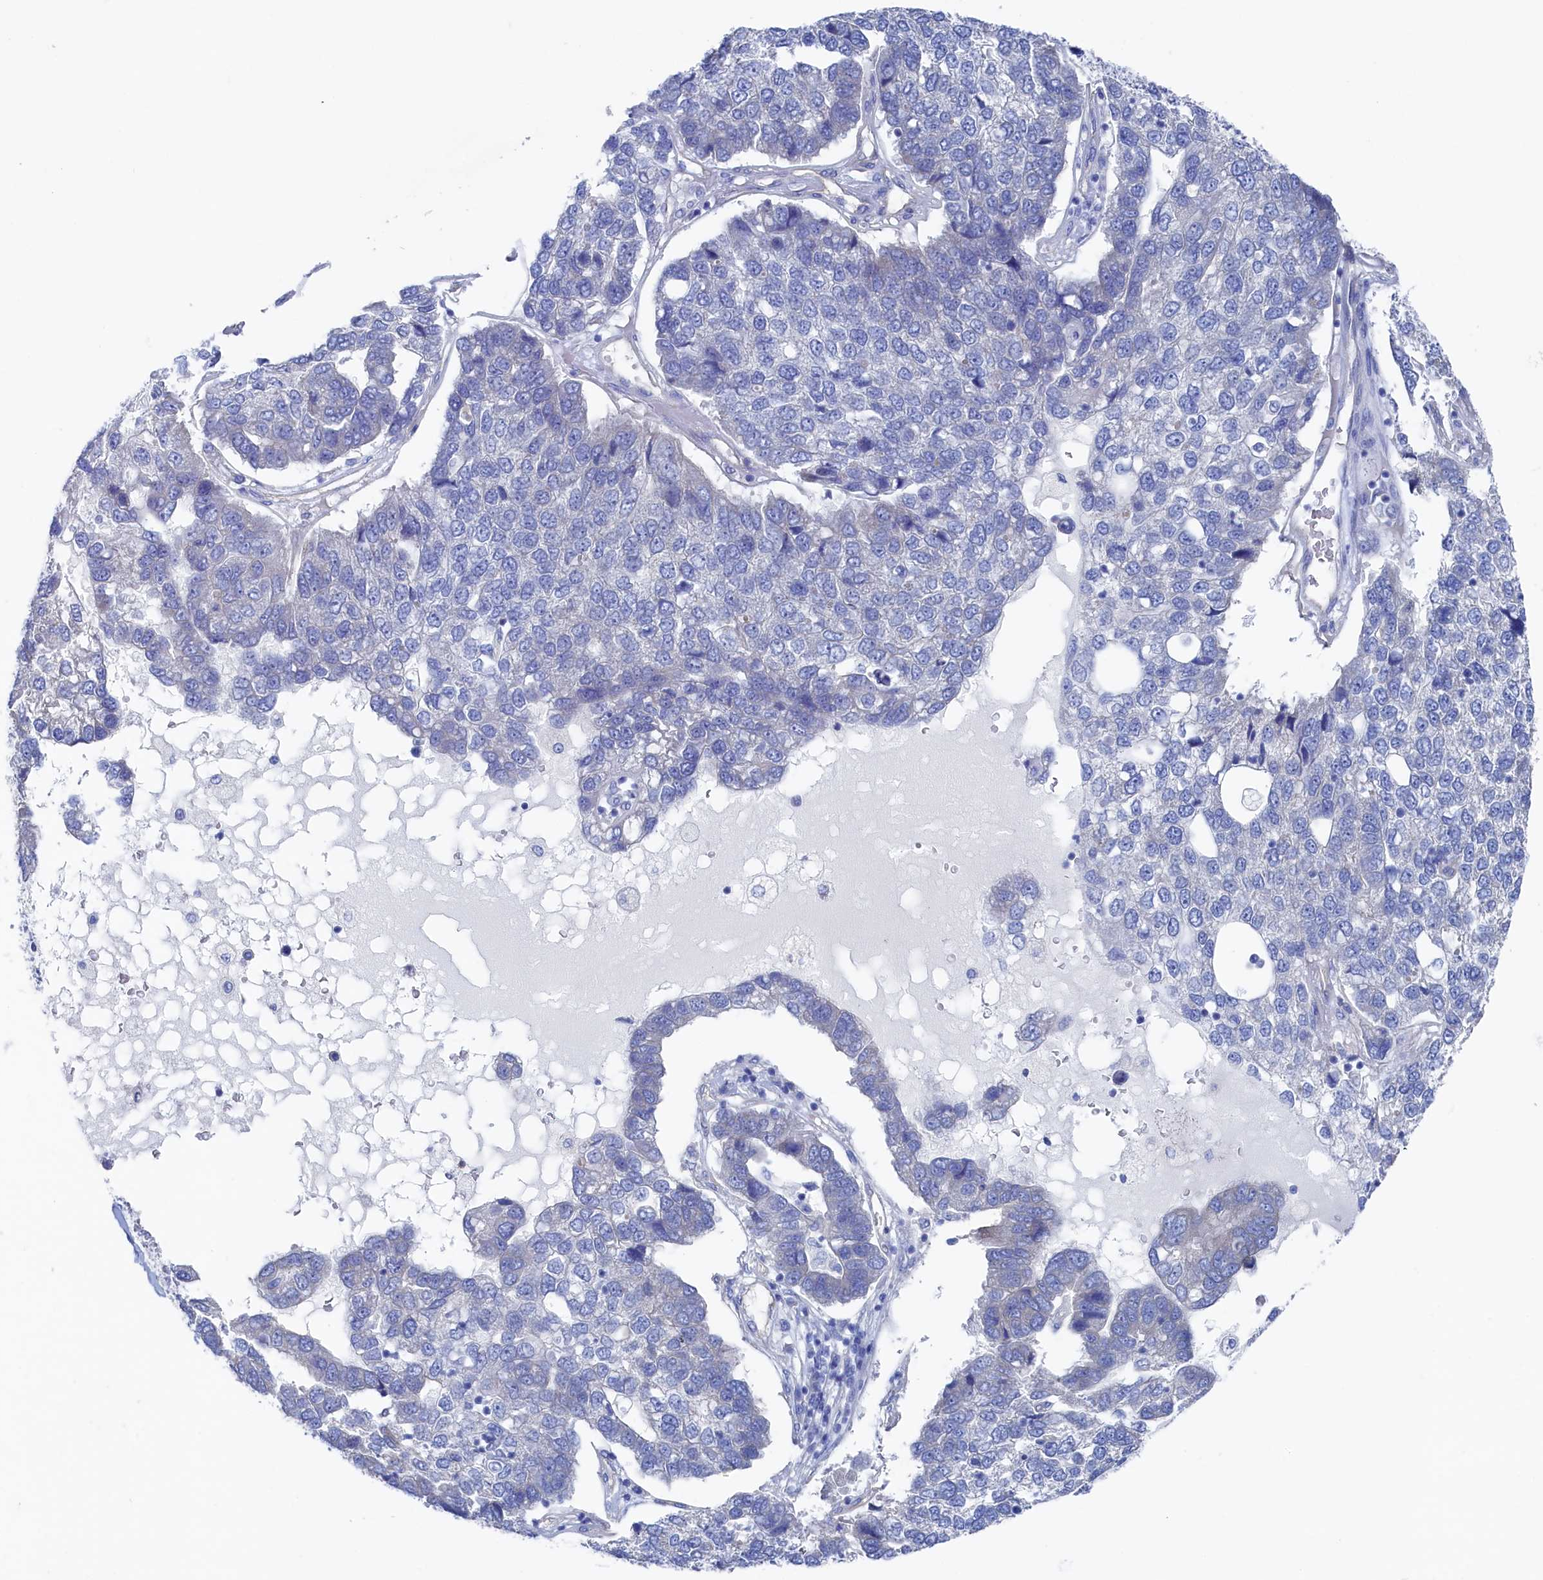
{"staining": {"intensity": "negative", "quantity": "none", "location": "none"}, "tissue": "pancreatic cancer", "cell_type": "Tumor cells", "image_type": "cancer", "snomed": [{"axis": "morphology", "description": "Adenocarcinoma, NOS"}, {"axis": "topography", "description": "Pancreas"}], "caption": "This is an IHC micrograph of adenocarcinoma (pancreatic). There is no staining in tumor cells.", "gene": "TMOD2", "patient": {"sex": "female", "age": 61}}